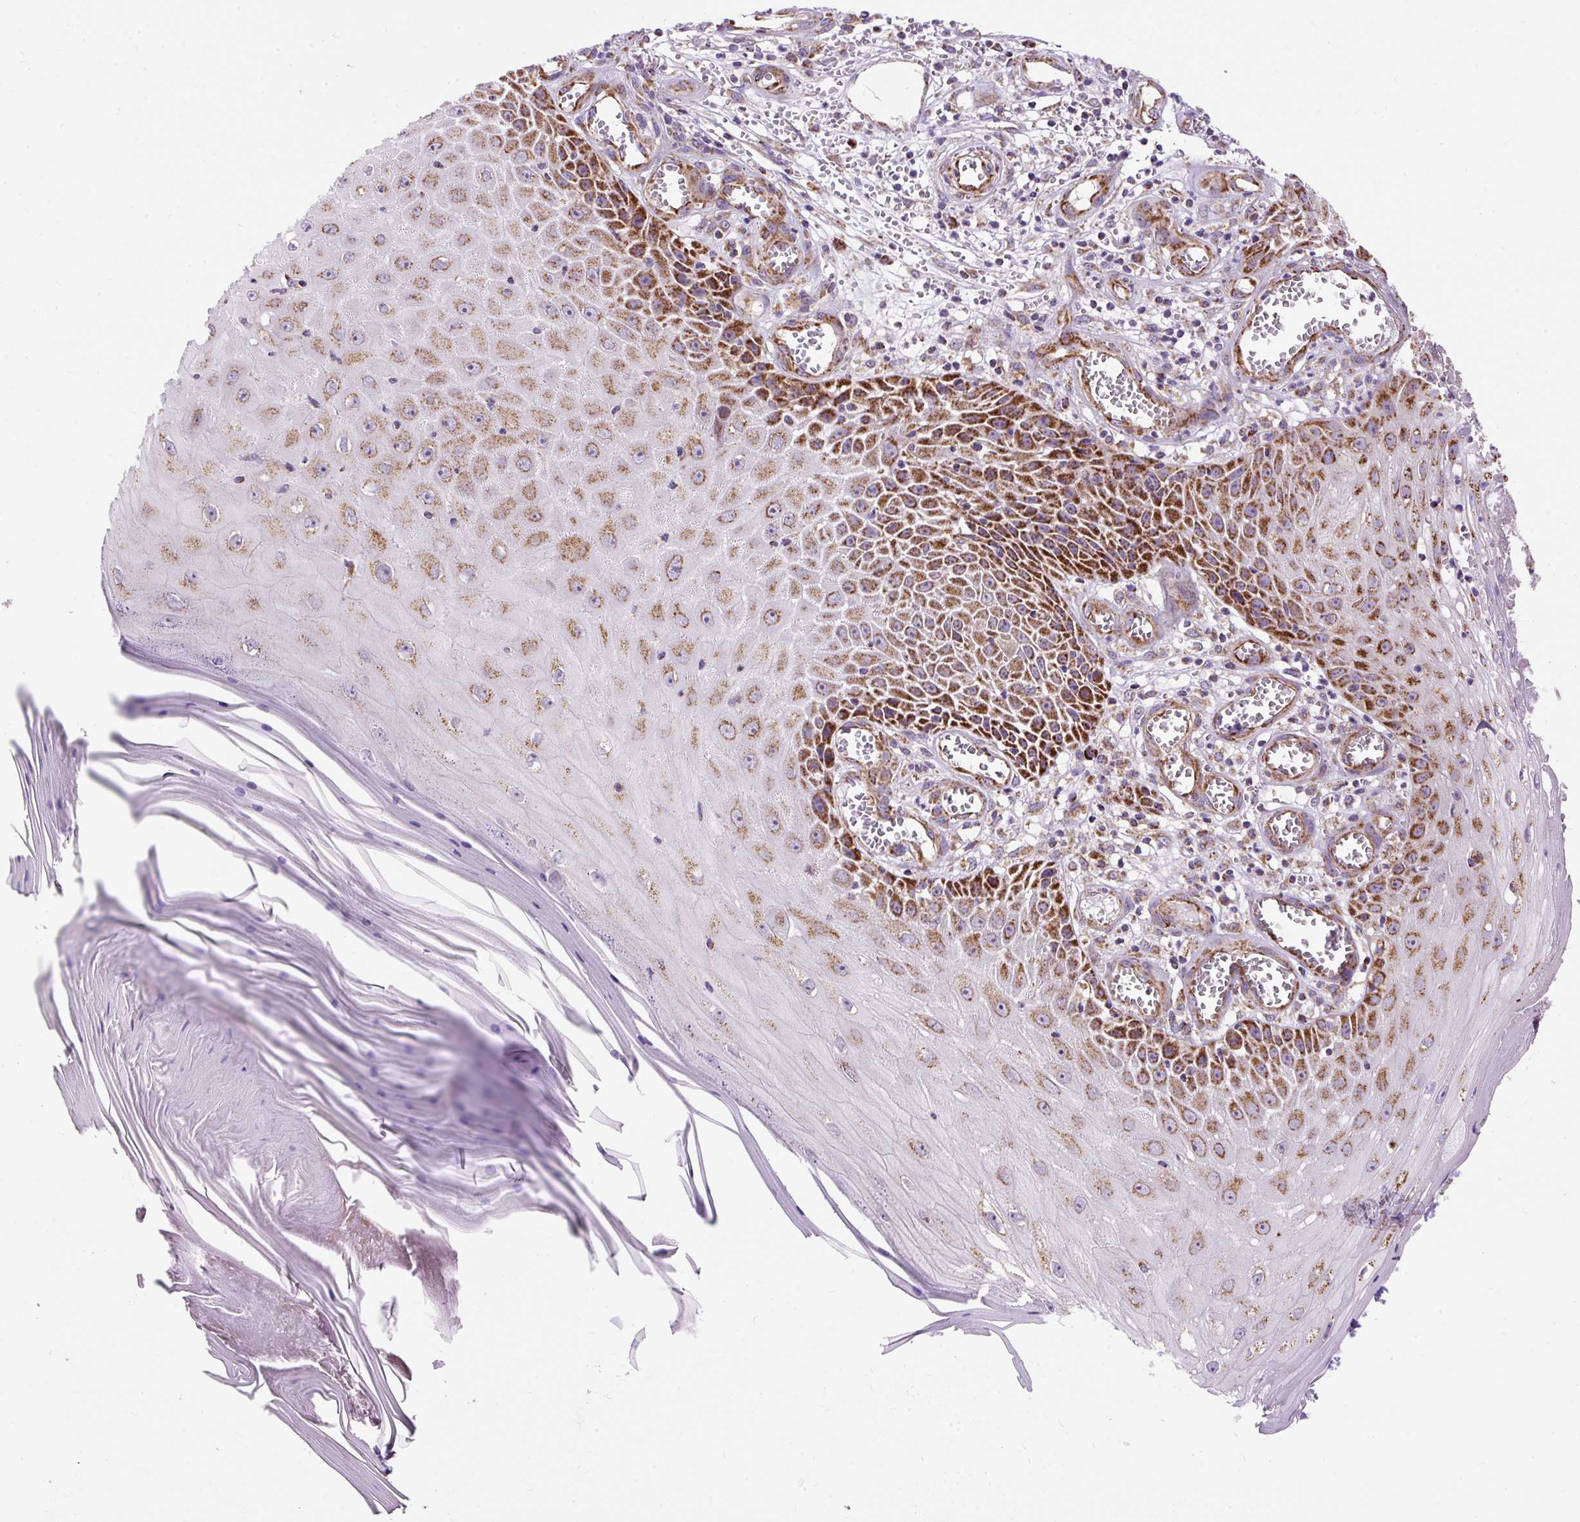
{"staining": {"intensity": "strong", "quantity": ">75%", "location": "cytoplasmic/membranous"}, "tissue": "skin cancer", "cell_type": "Tumor cells", "image_type": "cancer", "snomed": [{"axis": "morphology", "description": "Squamous cell carcinoma, NOS"}, {"axis": "topography", "description": "Skin"}], "caption": "Tumor cells demonstrate high levels of strong cytoplasmic/membranous positivity in approximately >75% of cells in skin cancer (squamous cell carcinoma). The protein is stained brown, and the nuclei are stained in blue (DAB IHC with brightfield microscopy, high magnification).", "gene": "CEP290", "patient": {"sex": "female", "age": 73}}